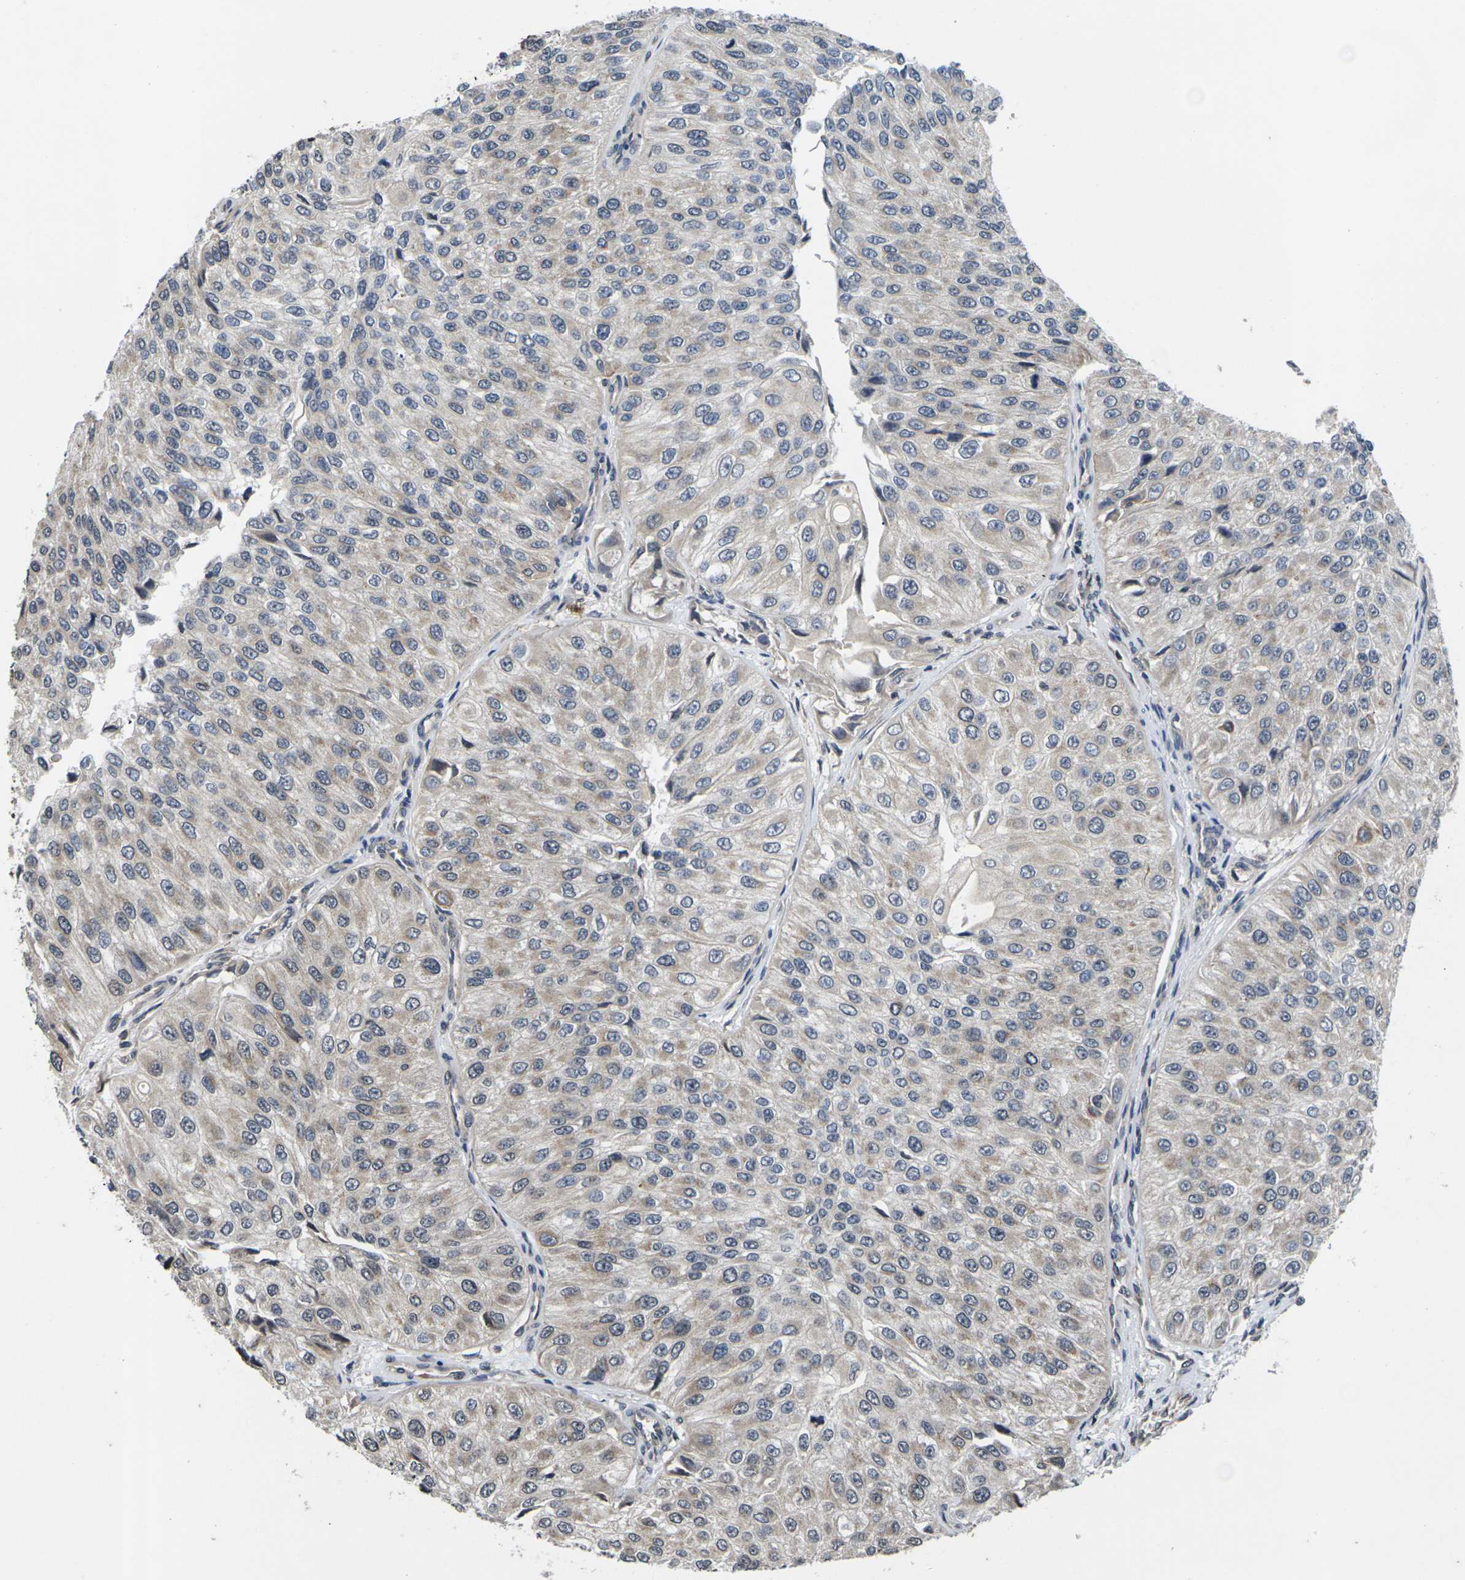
{"staining": {"intensity": "weak", "quantity": ">75%", "location": "cytoplasmic/membranous"}, "tissue": "urothelial cancer", "cell_type": "Tumor cells", "image_type": "cancer", "snomed": [{"axis": "morphology", "description": "Urothelial carcinoma, High grade"}, {"axis": "topography", "description": "Kidney"}, {"axis": "topography", "description": "Urinary bladder"}], "caption": "Brown immunohistochemical staining in human urothelial cancer displays weak cytoplasmic/membranous staining in approximately >75% of tumor cells.", "gene": "DKK2", "patient": {"sex": "male", "age": 77}}